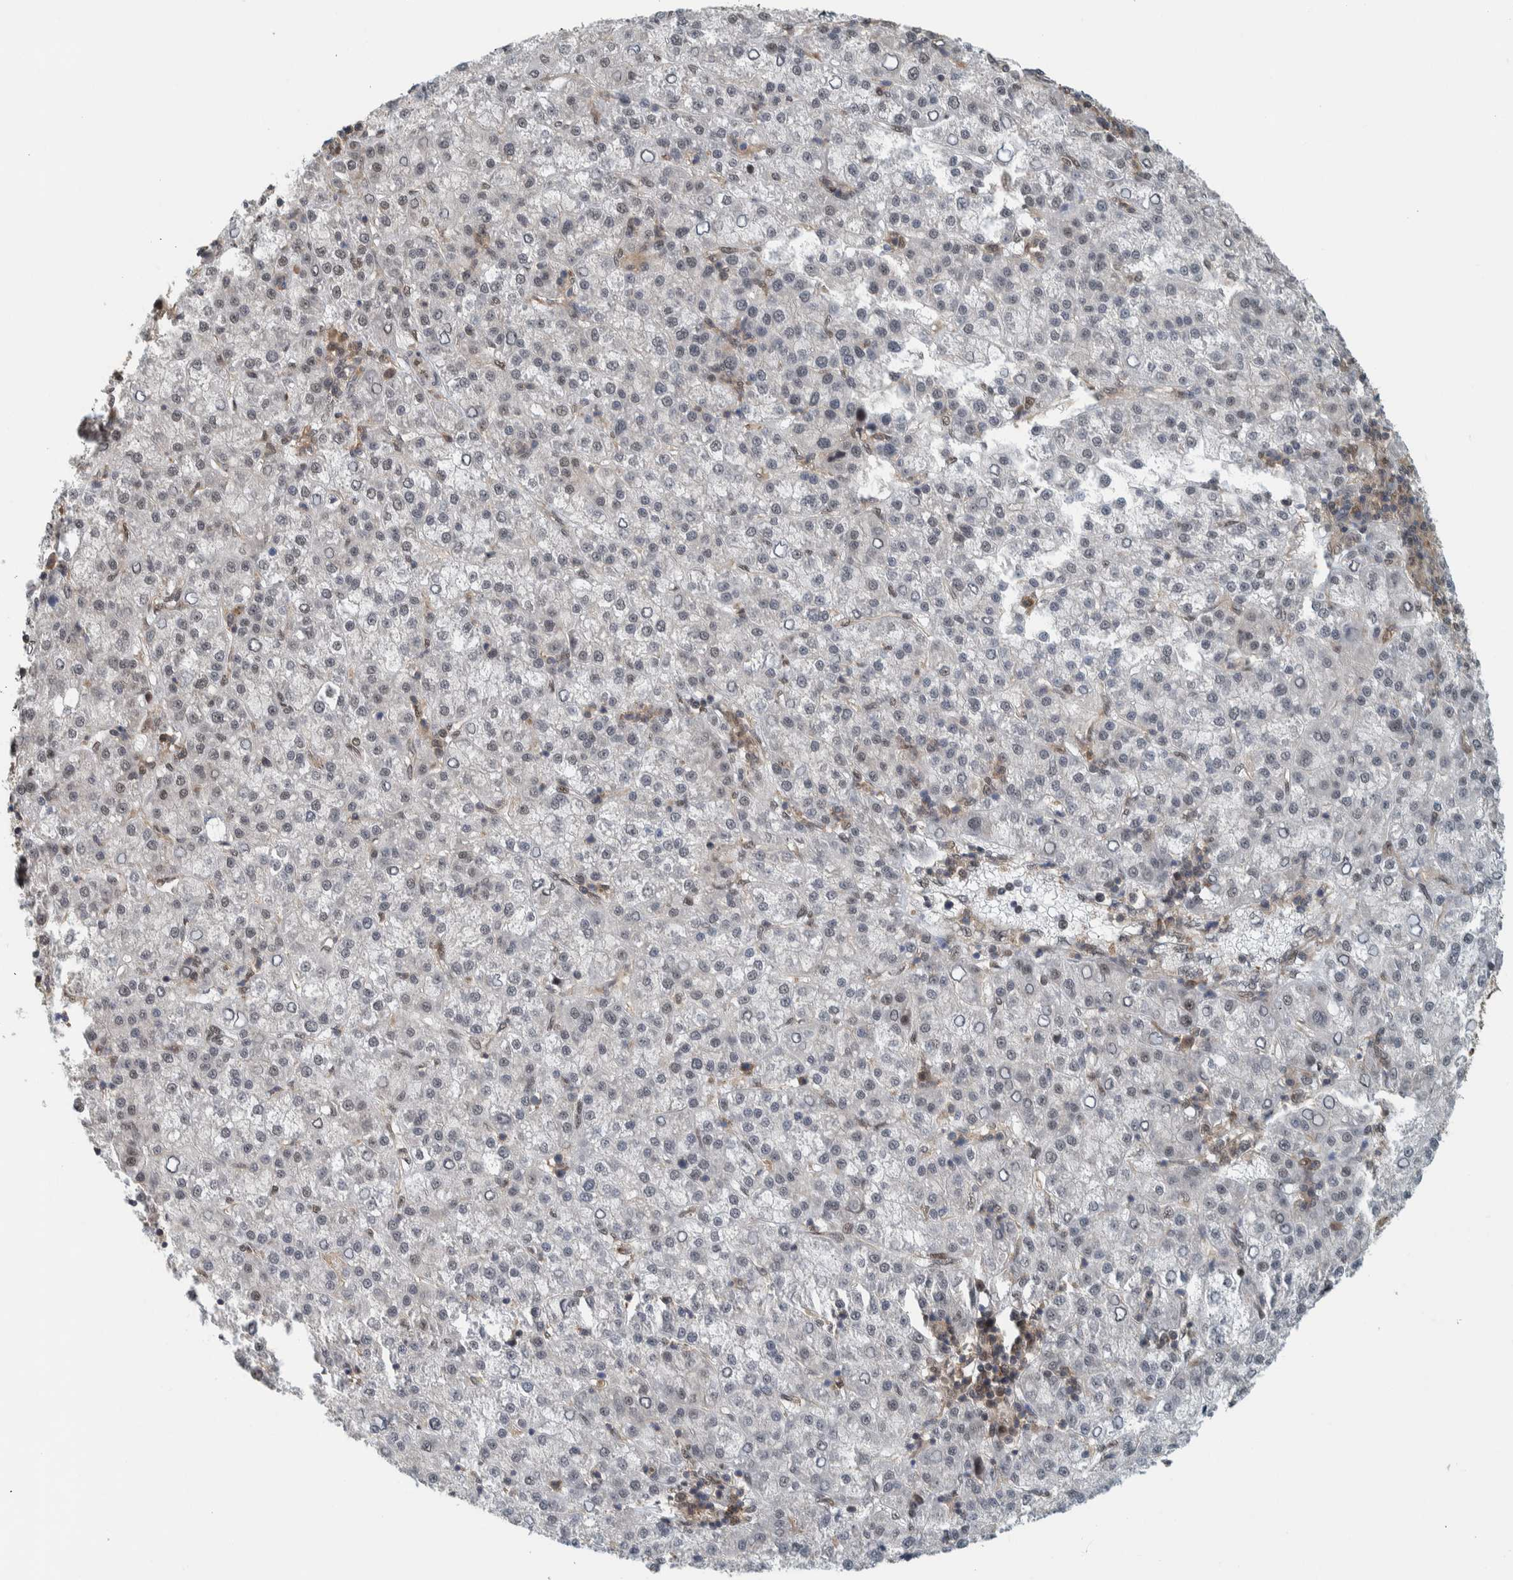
{"staining": {"intensity": "negative", "quantity": "none", "location": "none"}, "tissue": "liver cancer", "cell_type": "Tumor cells", "image_type": "cancer", "snomed": [{"axis": "morphology", "description": "Carcinoma, Hepatocellular, NOS"}, {"axis": "topography", "description": "Liver"}], "caption": "Immunohistochemistry (IHC) of liver hepatocellular carcinoma demonstrates no staining in tumor cells.", "gene": "COPS3", "patient": {"sex": "female", "age": 58}}